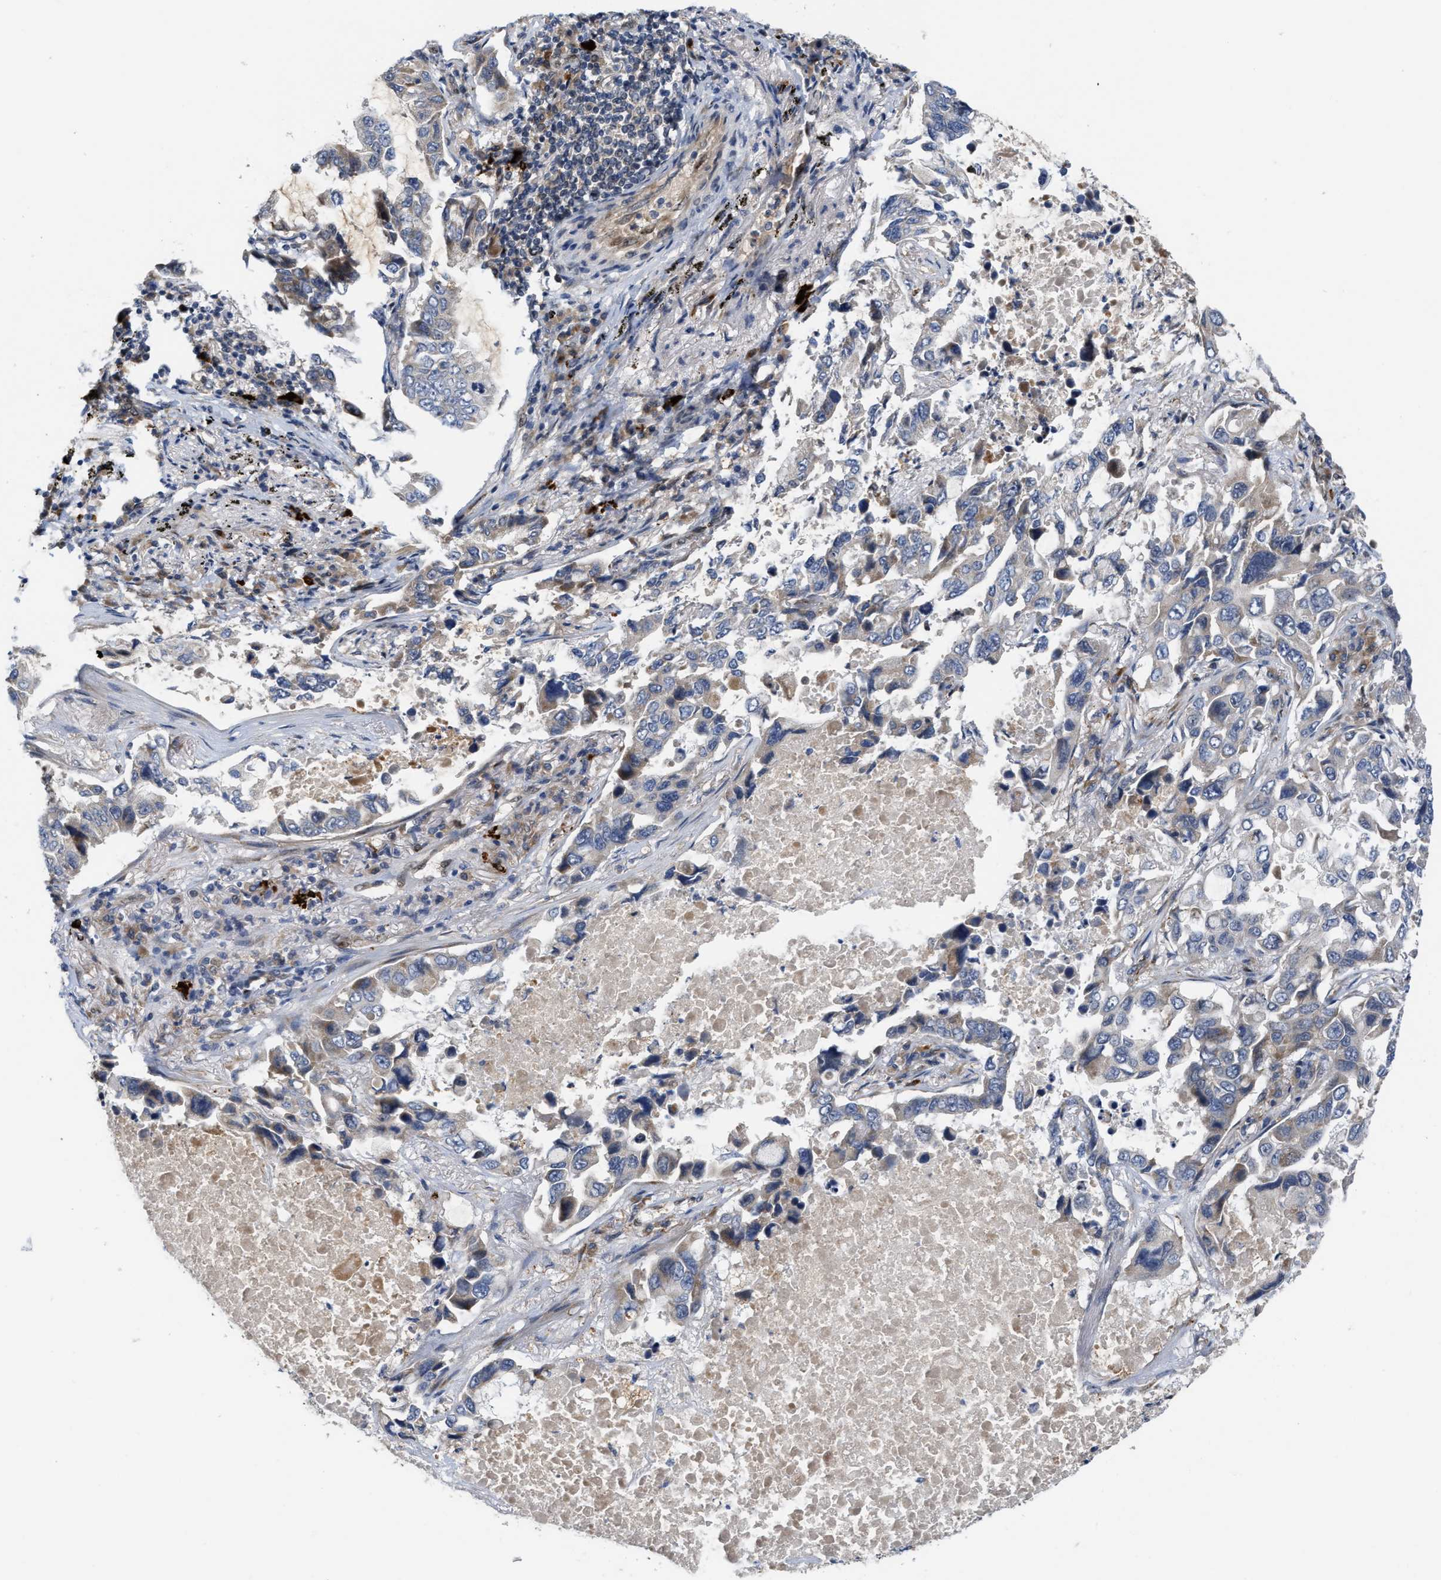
{"staining": {"intensity": "weak", "quantity": "<25%", "location": "cytoplasmic/membranous"}, "tissue": "lung cancer", "cell_type": "Tumor cells", "image_type": "cancer", "snomed": [{"axis": "morphology", "description": "Adenocarcinoma, NOS"}, {"axis": "topography", "description": "Lung"}], "caption": "Immunohistochemistry (IHC) photomicrograph of neoplastic tissue: human lung adenocarcinoma stained with DAB shows no significant protein expression in tumor cells.", "gene": "TCF4", "patient": {"sex": "male", "age": 64}}